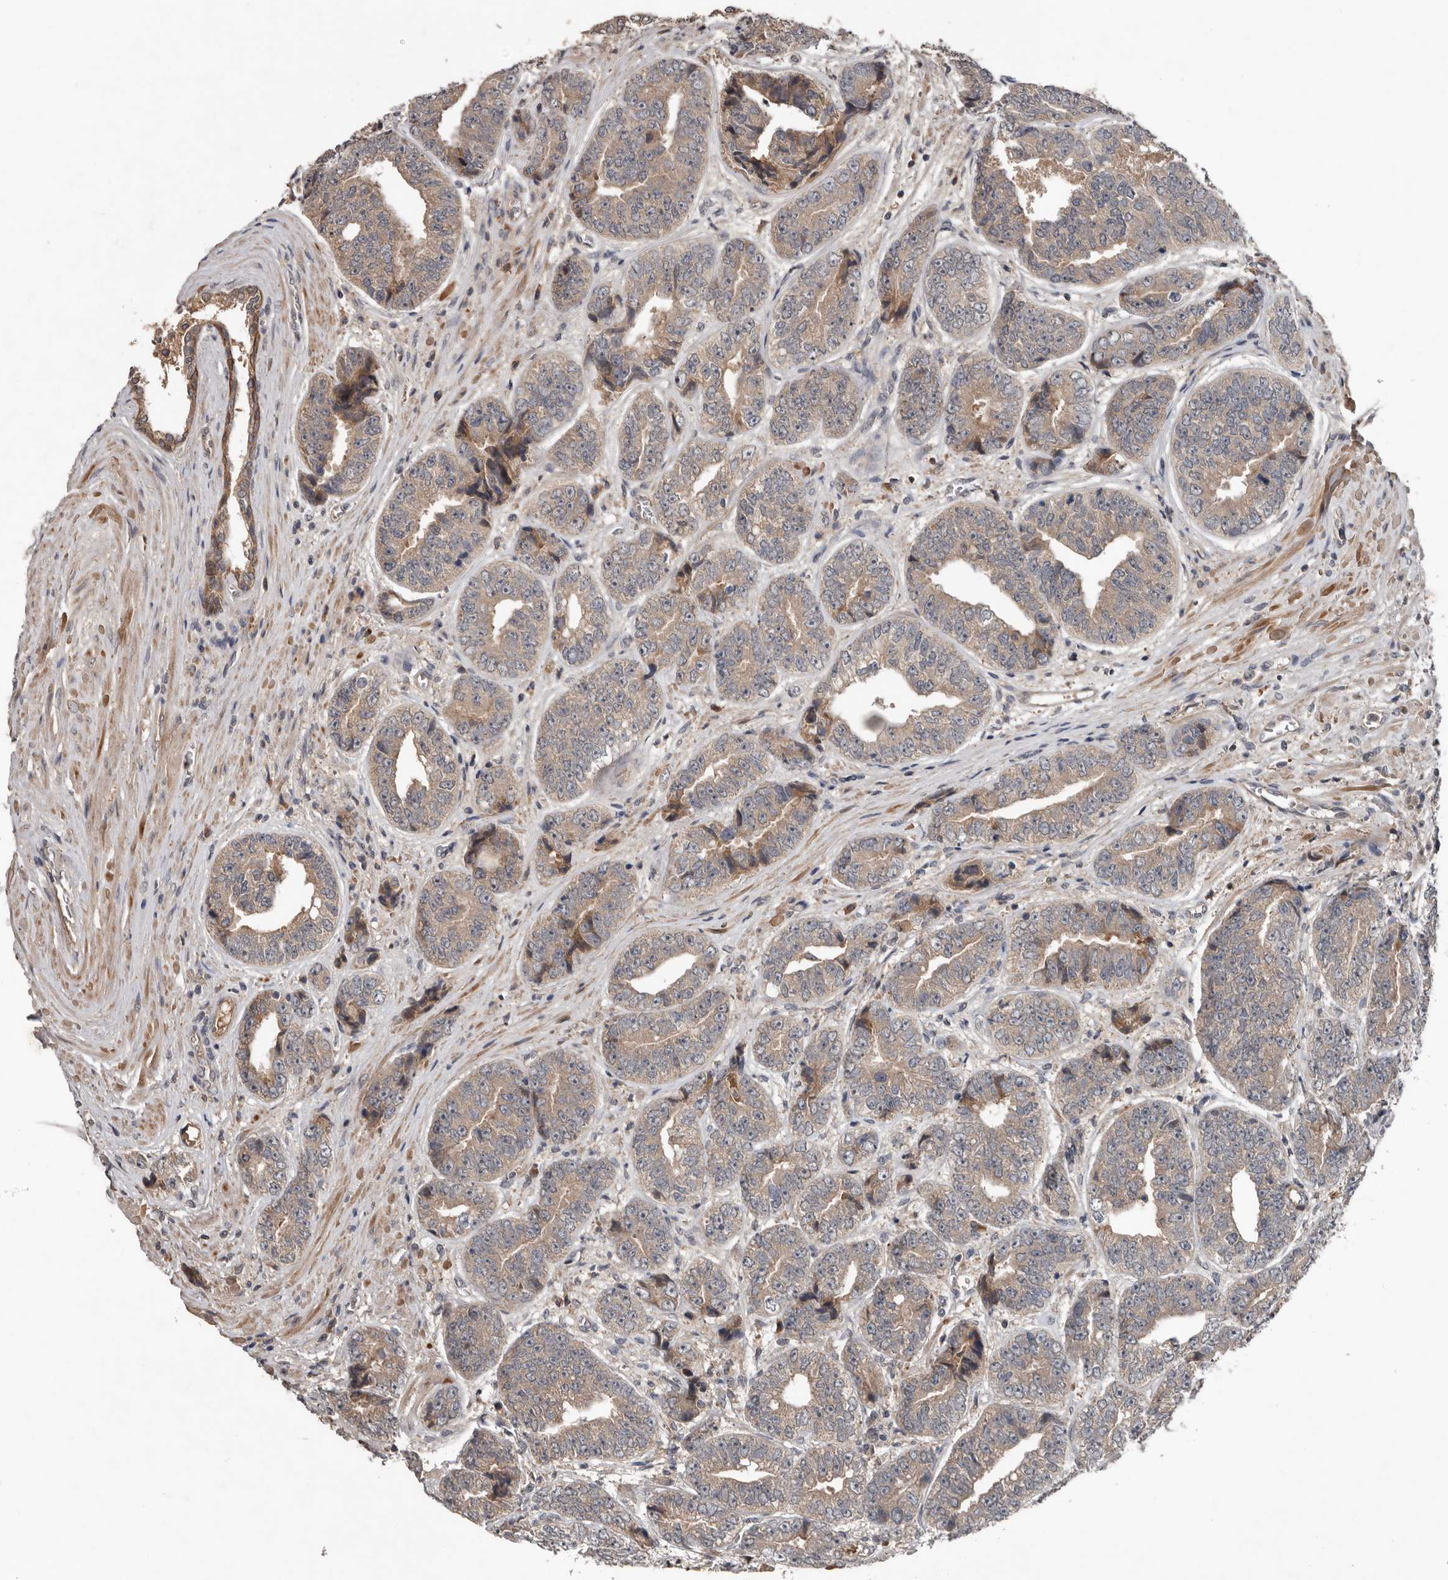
{"staining": {"intensity": "weak", "quantity": "25%-75%", "location": "cytoplasmic/membranous"}, "tissue": "prostate cancer", "cell_type": "Tumor cells", "image_type": "cancer", "snomed": [{"axis": "morphology", "description": "Adenocarcinoma, High grade"}, {"axis": "topography", "description": "Prostate"}], "caption": "IHC (DAB (3,3'-diaminobenzidine)) staining of prostate high-grade adenocarcinoma exhibits weak cytoplasmic/membranous protein staining in approximately 25%-75% of tumor cells.", "gene": "DNAJB4", "patient": {"sex": "male", "age": 61}}